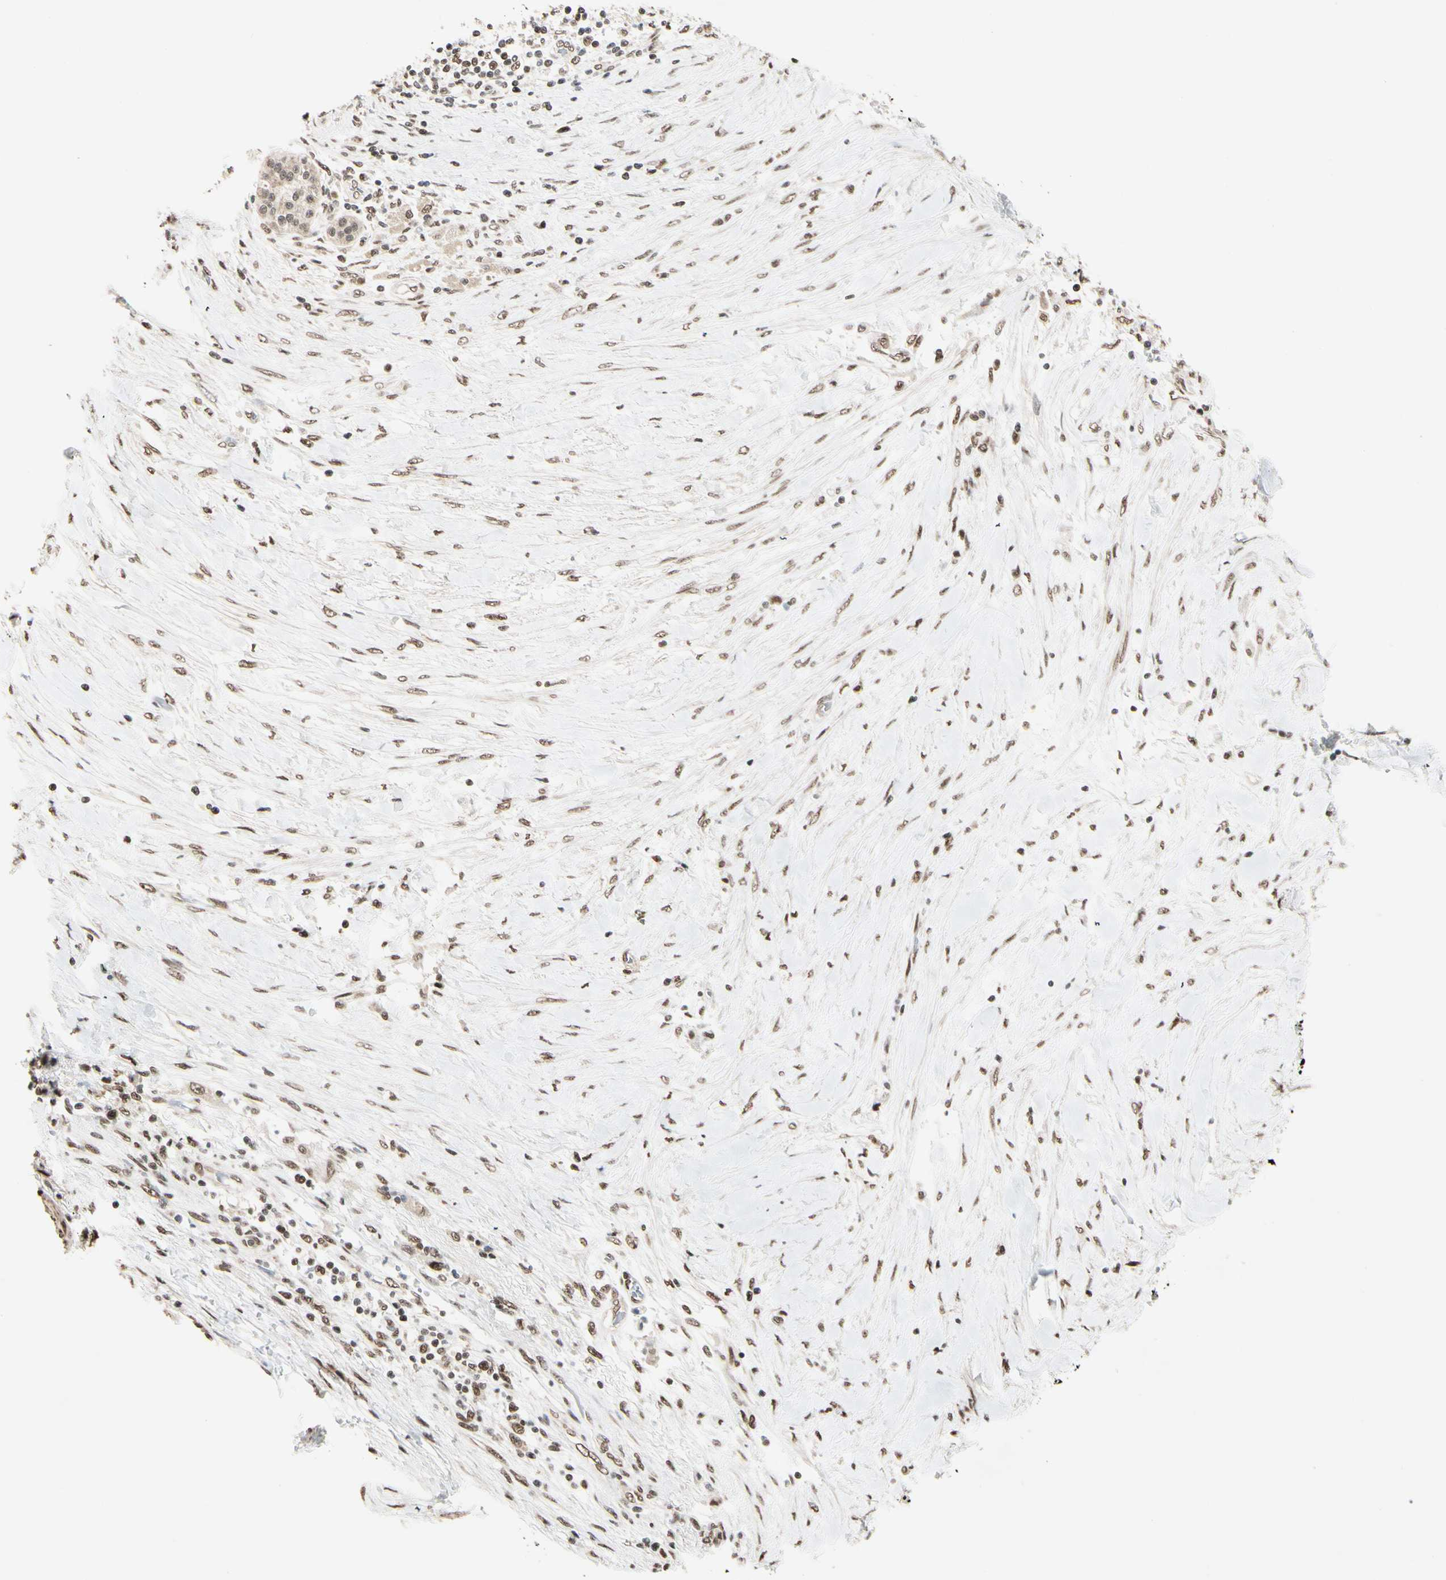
{"staining": {"intensity": "moderate", "quantity": ">75%", "location": "nuclear"}, "tissue": "pancreatic cancer", "cell_type": "Tumor cells", "image_type": "cancer", "snomed": [{"axis": "morphology", "description": "Adenocarcinoma, NOS"}, {"axis": "topography", "description": "Pancreas"}], "caption": "This micrograph exhibits IHC staining of human pancreatic cancer, with medium moderate nuclear expression in about >75% of tumor cells.", "gene": "CHAMP1", "patient": {"sex": "female", "age": 70}}